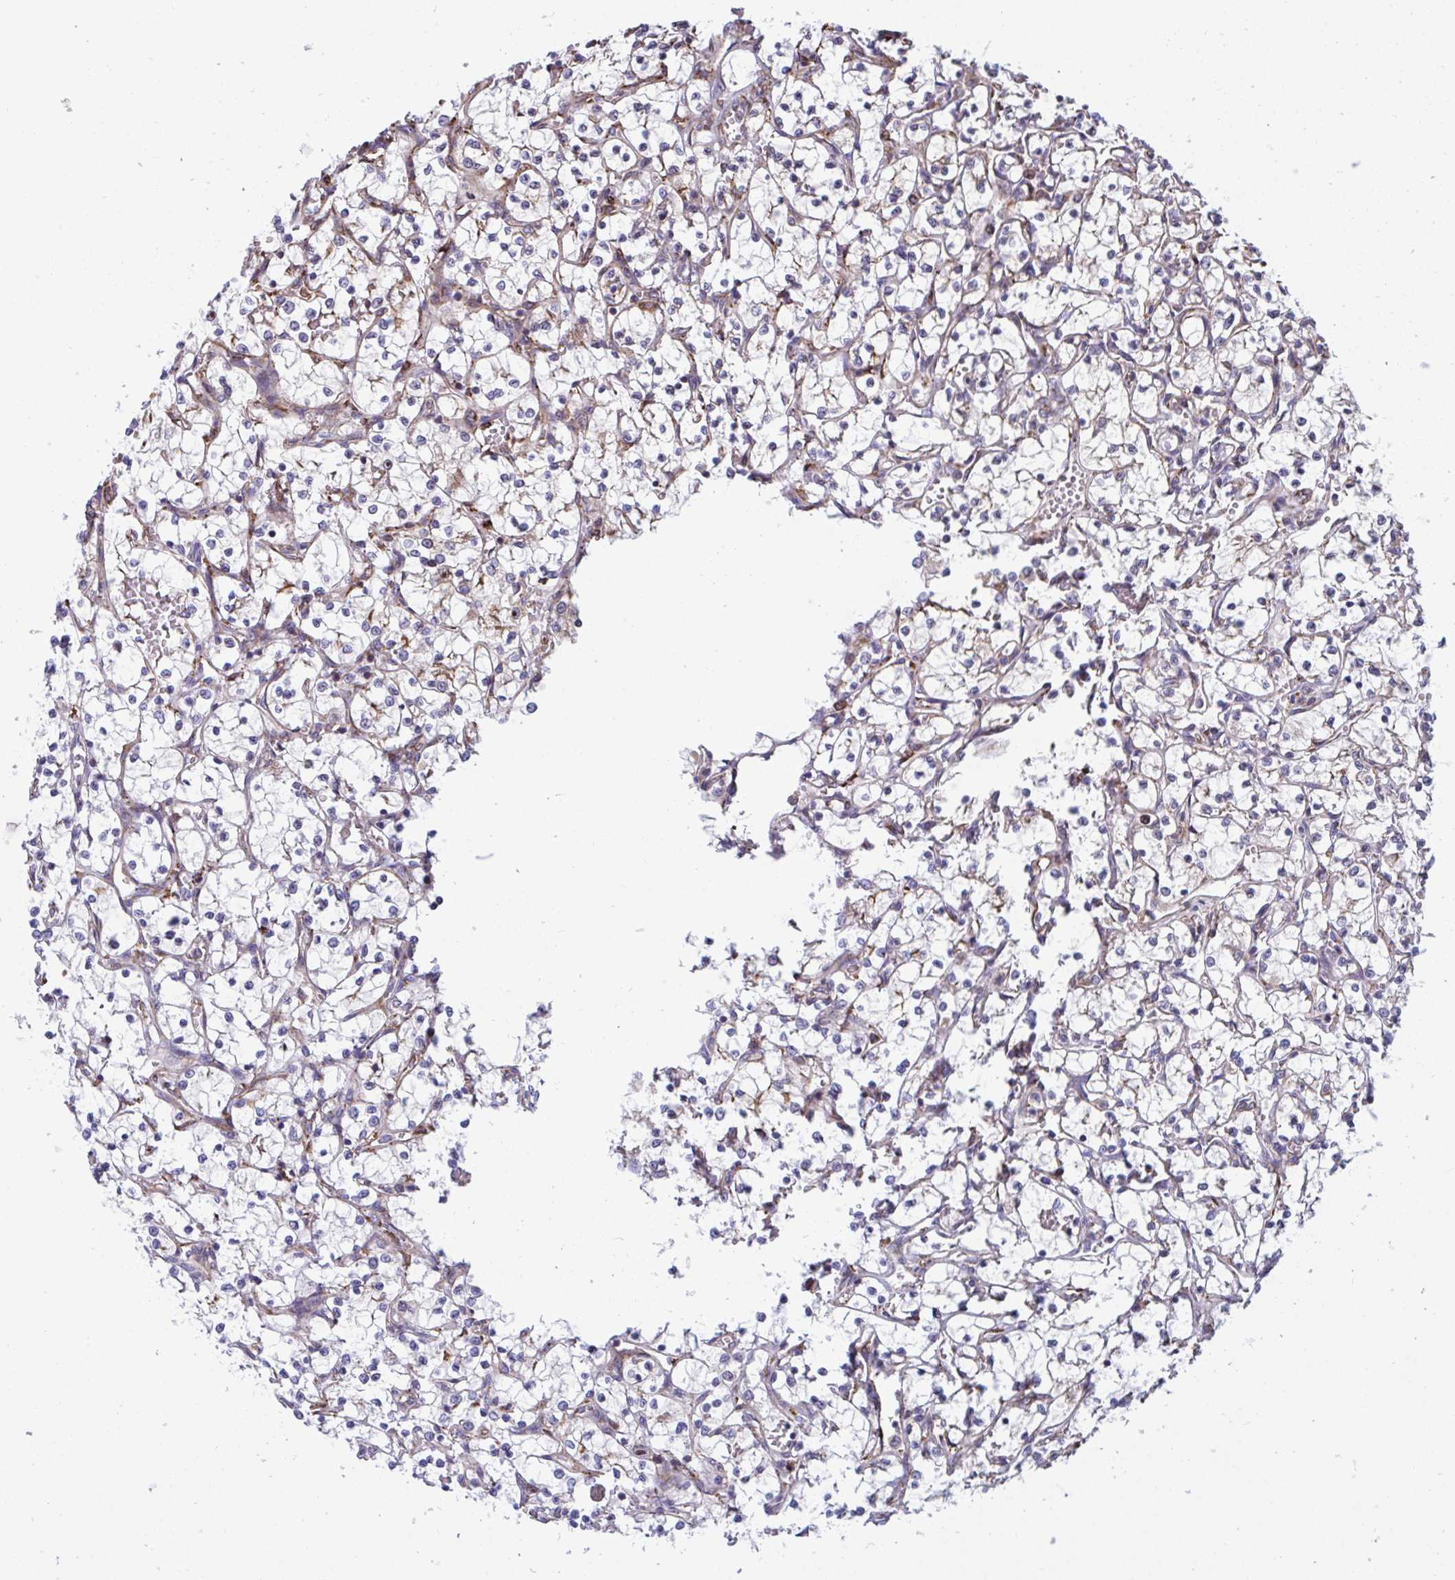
{"staining": {"intensity": "negative", "quantity": "none", "location": "none"}, "tissue": "renal cancer", "cell_type": "Tumor cells", "image_type": "cancer", "snomed": [{"axis": "morphology", "description": "Adenocarcinoma, NOS"}, {"axis": "topography", "description": "Kidney"}], "caption": "Photomicrograph shows no protein staining in tumor cells of adenocarcinoma (renal) tissue.", "gene": "PEAK3", "patient": {"sex": "female", "age": 69}}